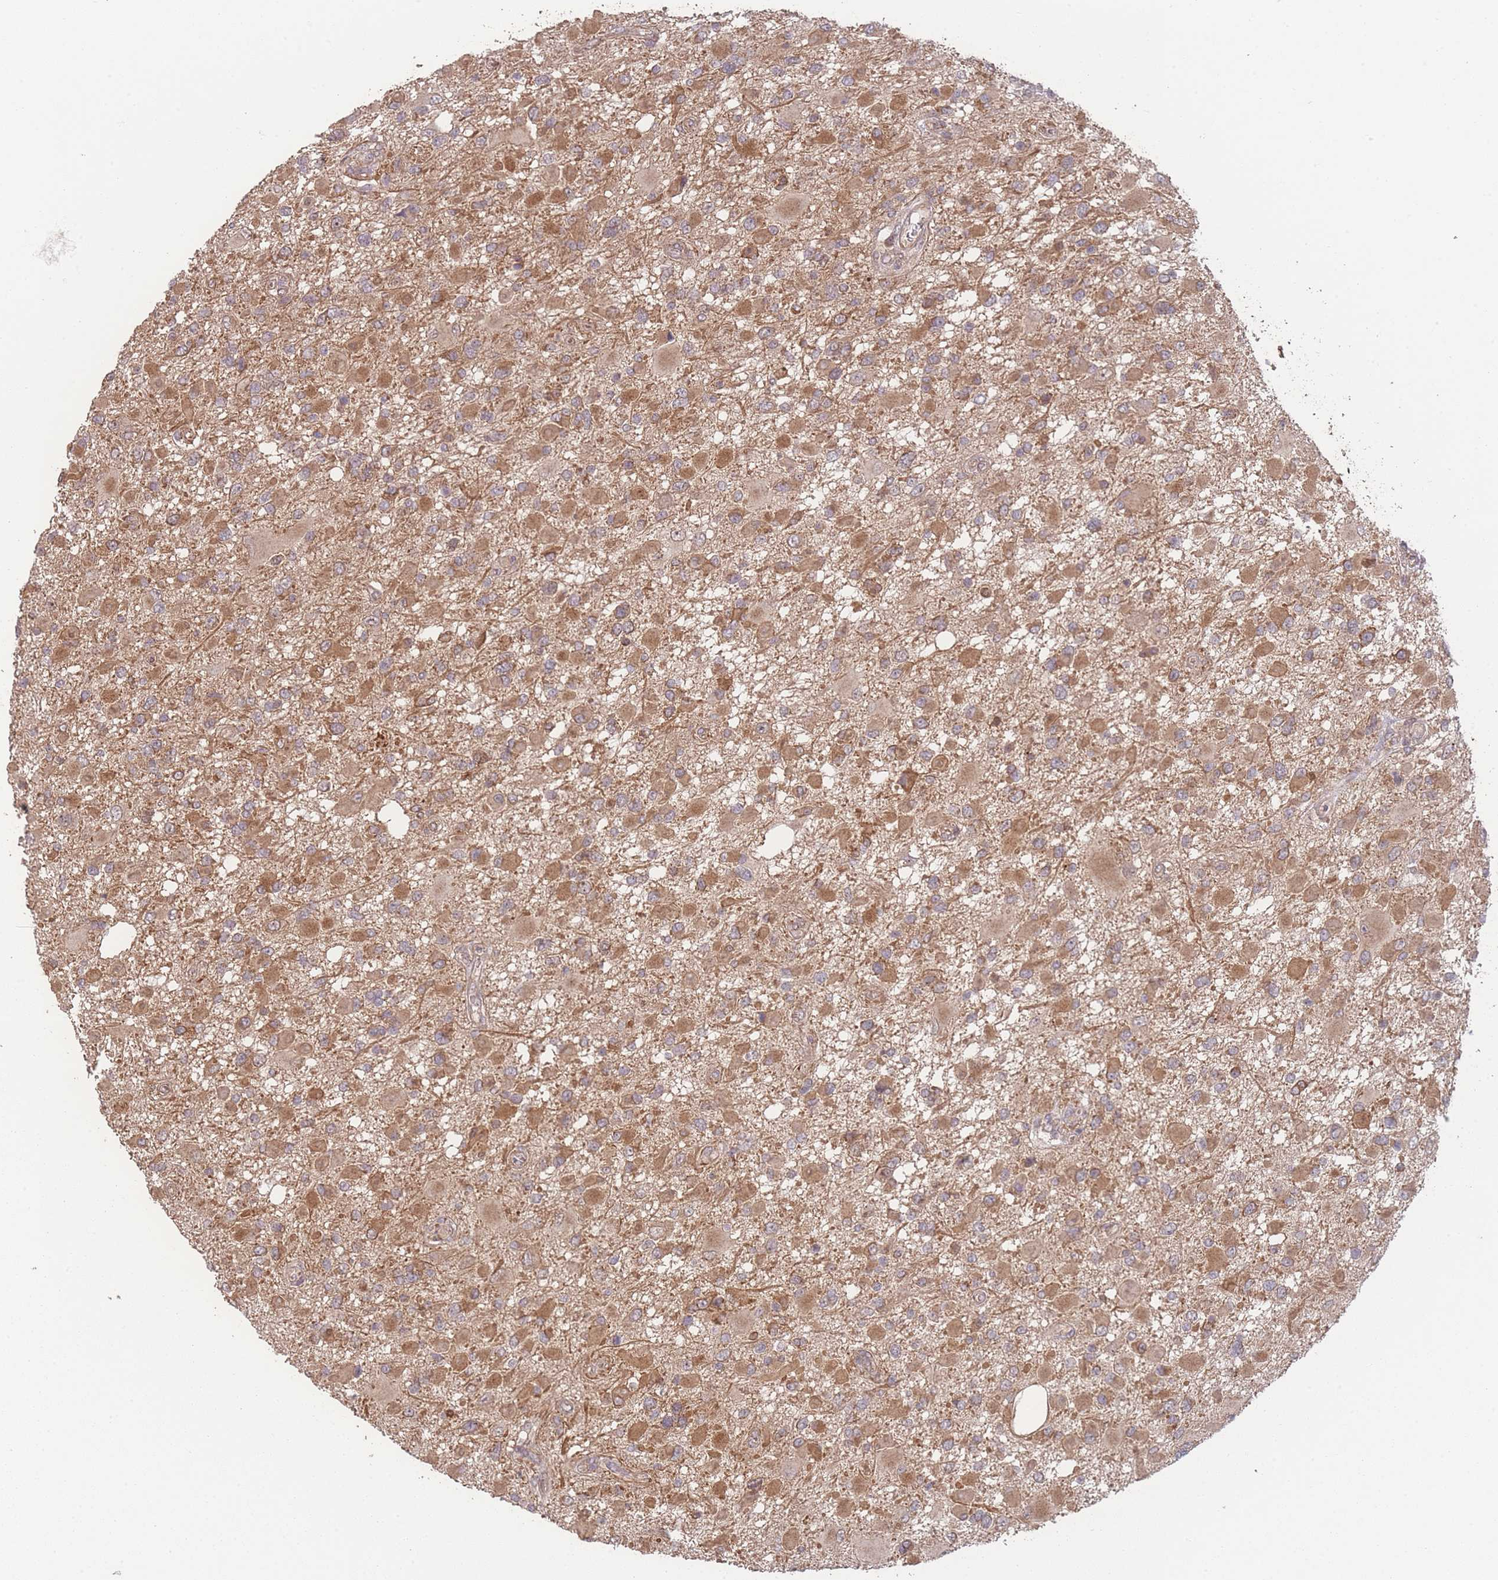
{"staining": {"intensity": "moderate", "quantity": ">75%", "location": "cytoplasmic/membranous"}, "tissue": "glioma", "cell_type": "Tumor cells", "image_type": "cancer", "snomed": [{"axis": "morphology", "description": "Glioma, malignant, High grade"}, {"axis": "topography", "description": "Brain"}], "caption": "Malignant glioma (high-grade) tissue reveals moderate cytoplasmic/membranous expression in about >75% of tumor cells", "gene": "PXMP4", "patient": {"sex": "male", "age": 53}}